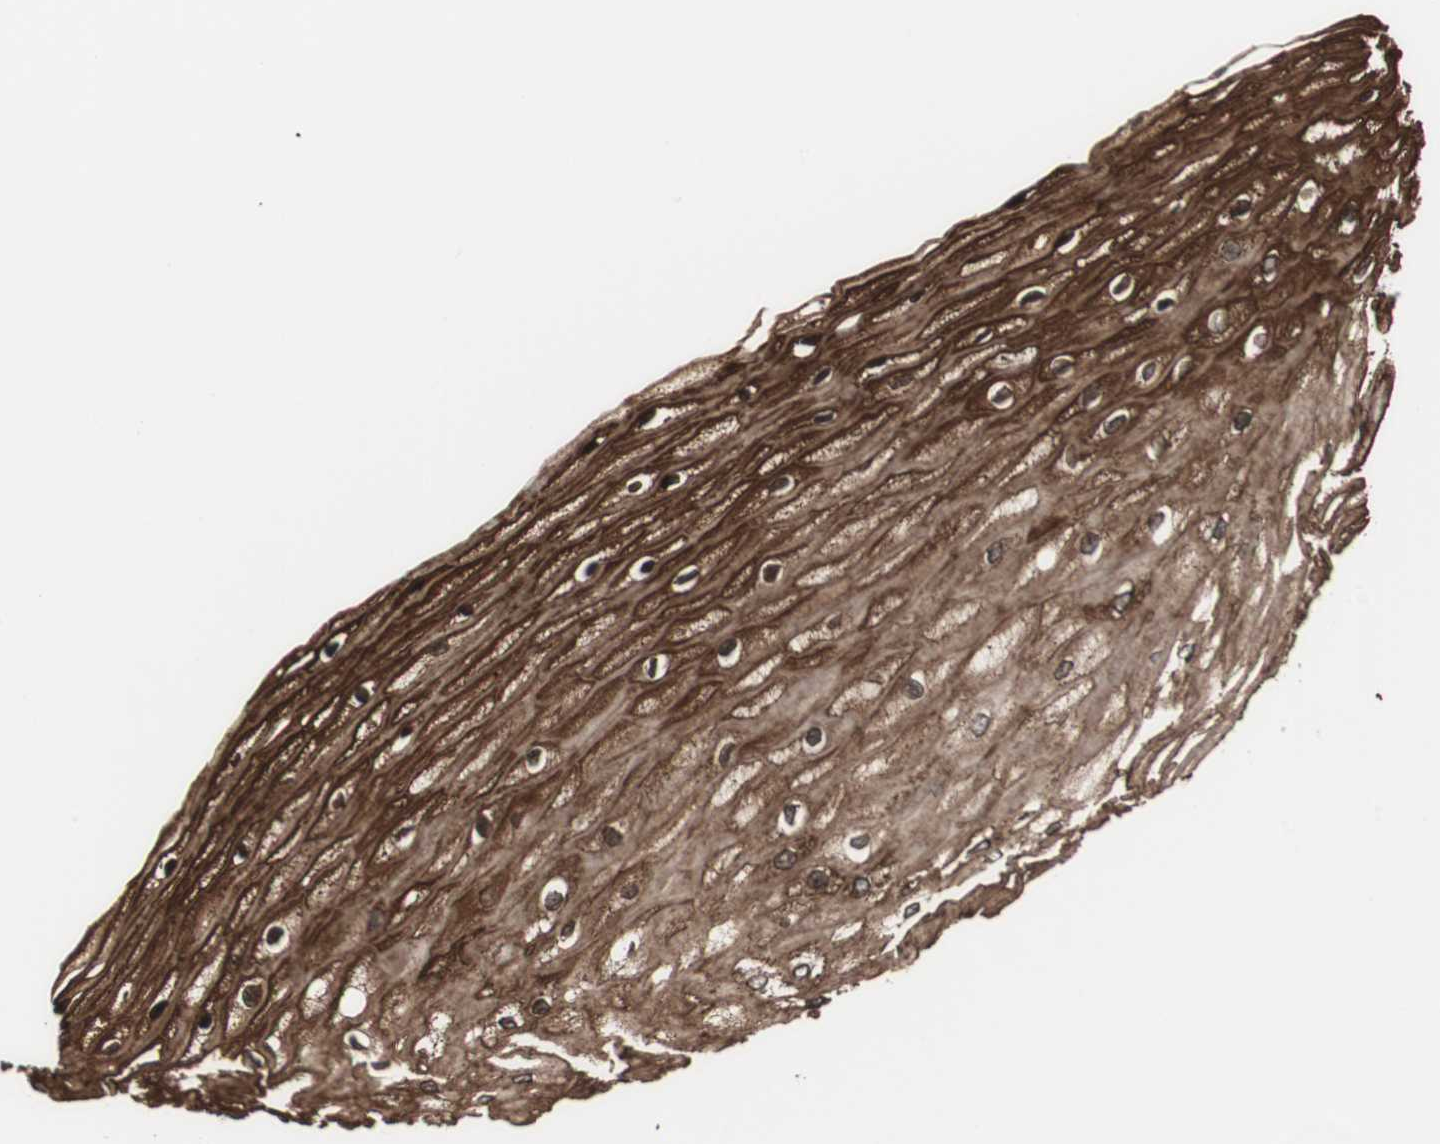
{"staining": {"intensity": "strong", "quantity": "25%-75%", "location": "cytoplasmic/membranous"}, "tissue": "esophagus", "cell_type": "Squamous epithelial cells", "image_type": "normal", "snomed": [{"axis": "morphology", "description": "Normal tissue, NOS"}, {"axis": "morphology", "description": "Squamous cell carcinoma, NOS"}, {"axis": "topography", "description": "Esophagus"}], "caption": "A photomicrograph showing strong cytoplasmic/membranous positivity in approximately 25%-75% of squamous epithelial cells in benign esophagus, as visualized by brown immunohistochemical staining.", "gene": "POLH", "patient": {"sex": "male", "age": 65}}